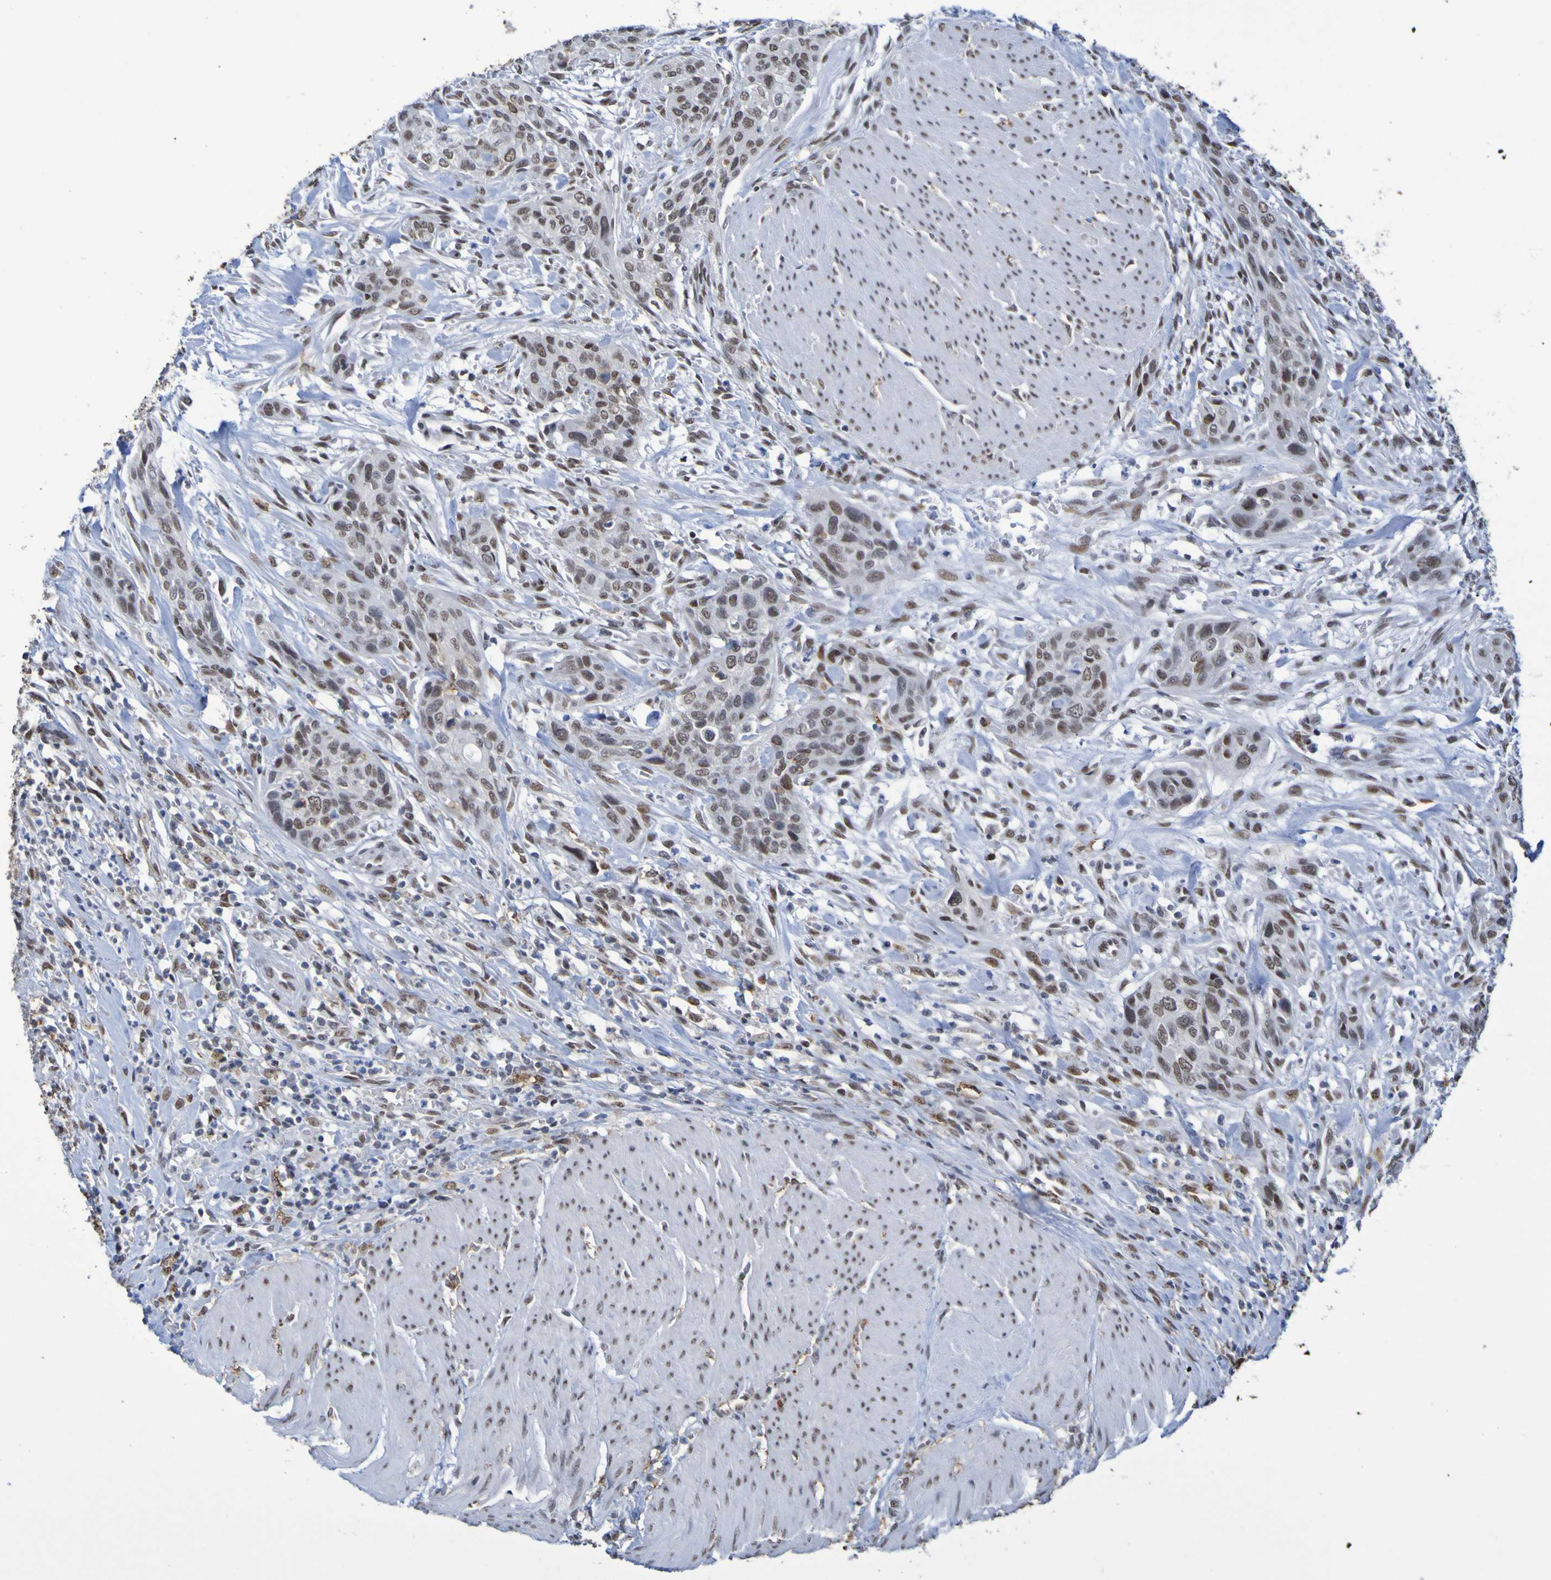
{"staining": {"intensity": "moderate", "quantity": ">75%", "location": "nuclear"}, "tissue": "urothelial cancer", "cell_type": "Tumor cells", "image_type": "cancer", "snomed": [{"axis": "morphology", "description": "Urothelial carcinoma, High grade"}, {"axis": "topography", "description": "Urinary bladder"}], "caption": "Brown immunohistochemical staining in urothelial carcinoma (high-grade) demonstrates moderate nuclear staining in about >75% of tumor cells.", "gene": "MRTFB", "patient": {"sex": "male", "age": 35}}